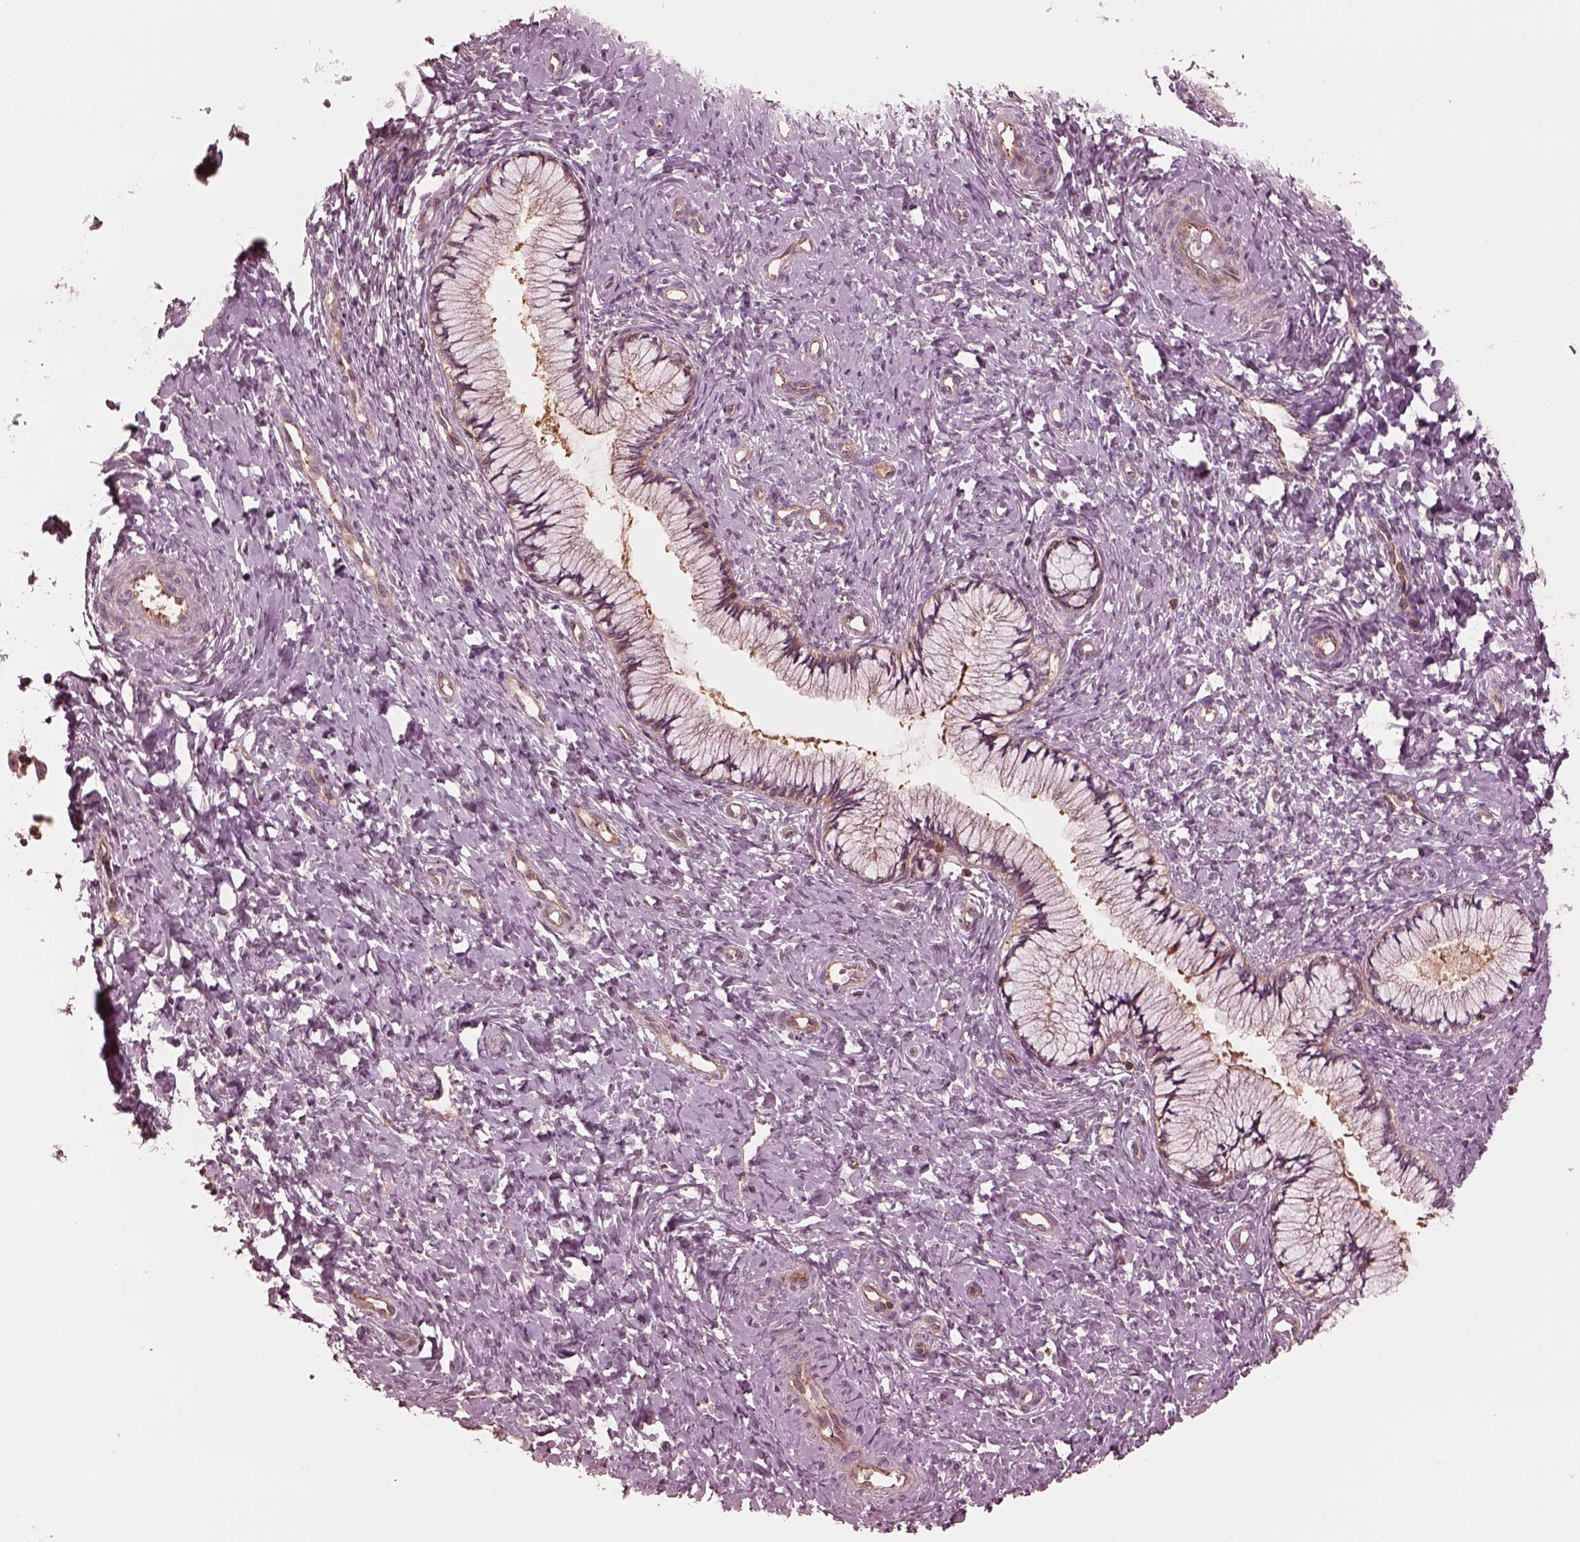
{"staining": {"intensity": "weak", "quantity": ">75%", "location": "cytoplasmic/membranous"}, "tissue": "cervix", "cell_type": "Glandular cells", "image_type": "normal", "snomed": [{"axis": "morphology", "description": "Normal tissue, NOS"}, {"axis": "topography", "description": "Cervix"}], "caption": "Cervix stained with immunohistochemistry (IHC) shows weak cytoplasmic/membranous positivity in approximately >75% of glandular cells.", "gene": "STK33", "patient": {"sex": "female", "age": 37}}